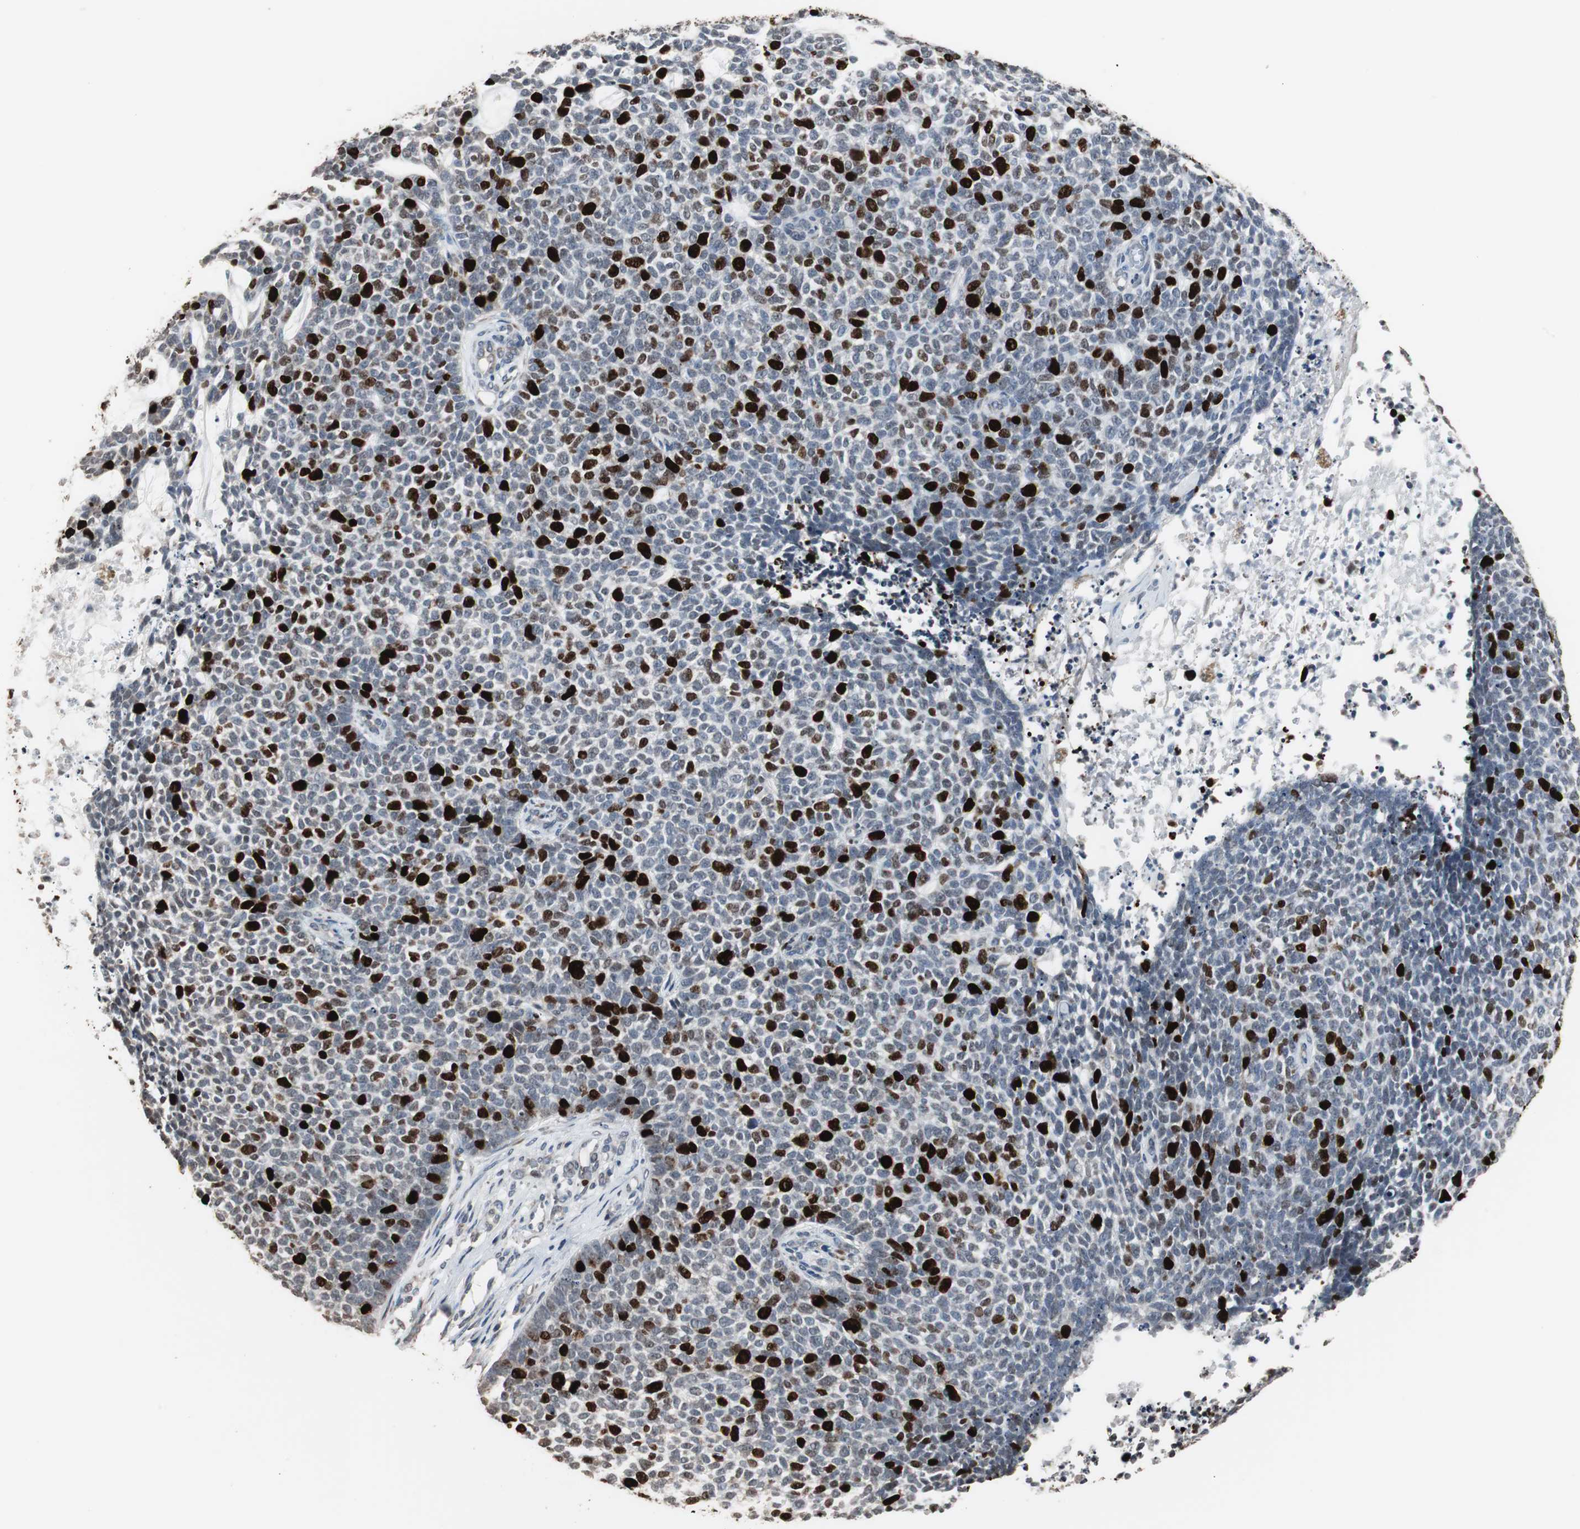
{"staining": {"intensity": "strong", "quantity": "25%-75%", "location": "nuclear"}, "tissue": "skin cancer", "cell_type": "Tumor cells", "image_type": "cancer", "snomed": [{"axis": "morphology", "description": "Basal cell carcinoma"}, {"axis": "topography", "description": "Skin"}], "caption": "About 25%-75% of tumor cells in basal cell carcinoma (skin) reveal strong nuclear protein positivity as visualized by brown immunohistochemical staining.", "gene": "TOP2A", "patient": {"sex": "female", "age": 84}}